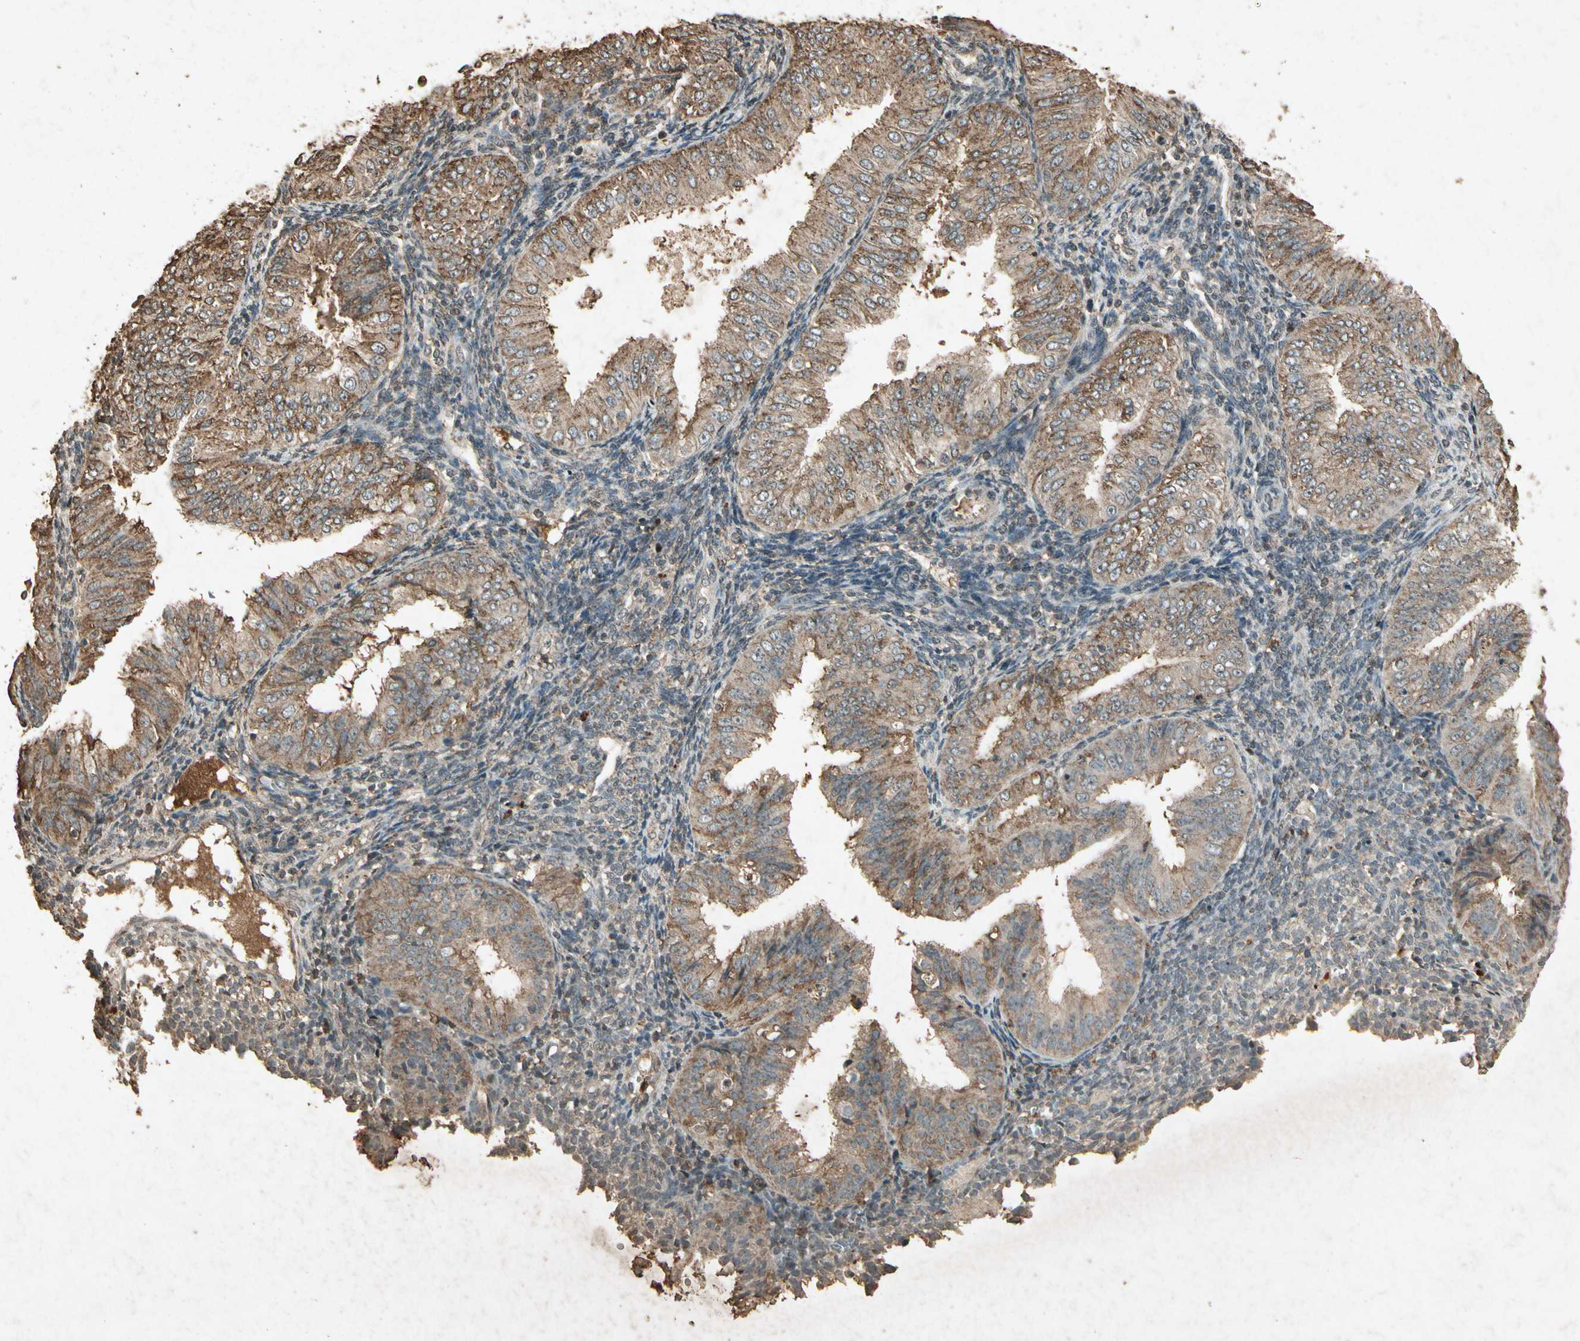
{"staining": {"intensity": "moderate", "quantity": ">75%", "location": "cytoplasmic/membranous"}, "tissue": "endometrial cancer", "cell_type": "Tumor cells", "image_type": "cancer", "snomed": [{"axis": "morphology", "description": "Normal tissue, NOS"}, {"axis": "morphology", "description": "Adenocarcinoma, NOS"}, {"axis": "topography", "description": "Endometrium"}], "caption": "Protein expression analysis of human endometrial adenocarcinoma reveals moderate cytoplasmic/membranous positivity in about >75% of tumor cells. Ihc stains the protein of interest in brown and the nuclei are stained blue.", "gene": "GC", "patient": {"sex": "female", "age": 53}}